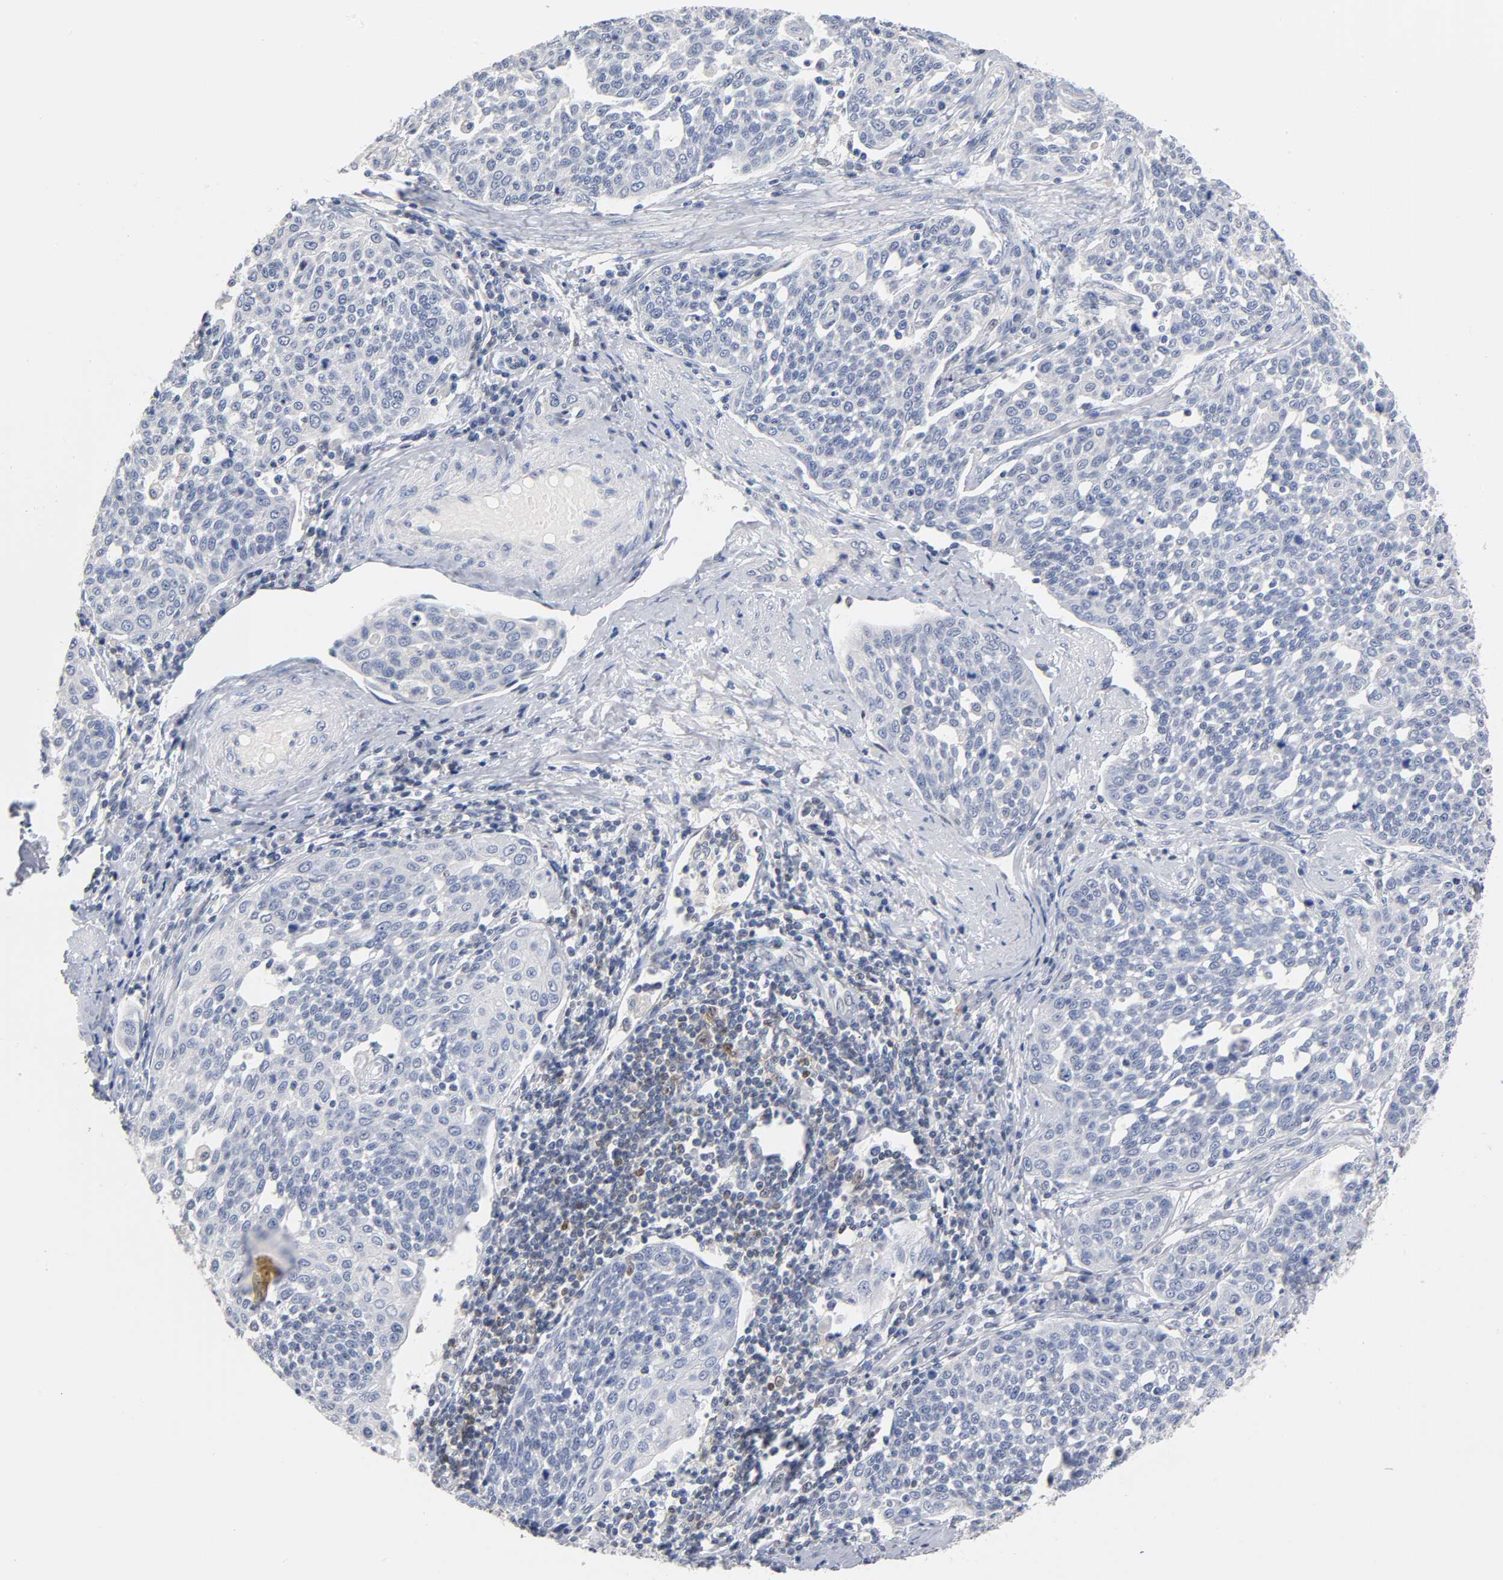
{"staining": {"intensity": "negative", "quantity": "none", "location": "none"}, "tissue": "cervical cancer", "cell_type": "Tumor cells", "image_type": "cancer", "snomed": [{"axis": "morphology", "description": "Squamous cell carcinoma, NOS"}, {"axis": "topography", "description": "Cervix"}], "caption": "Immunohistochemistry (IHC) photomicrograph of human cervical squamous cell carcinoma stained for a protein (brown), which demonstrates no expression in tumor cells.", "gene": "NFATC1", "patient": {"sex": "female", "age": 34}}